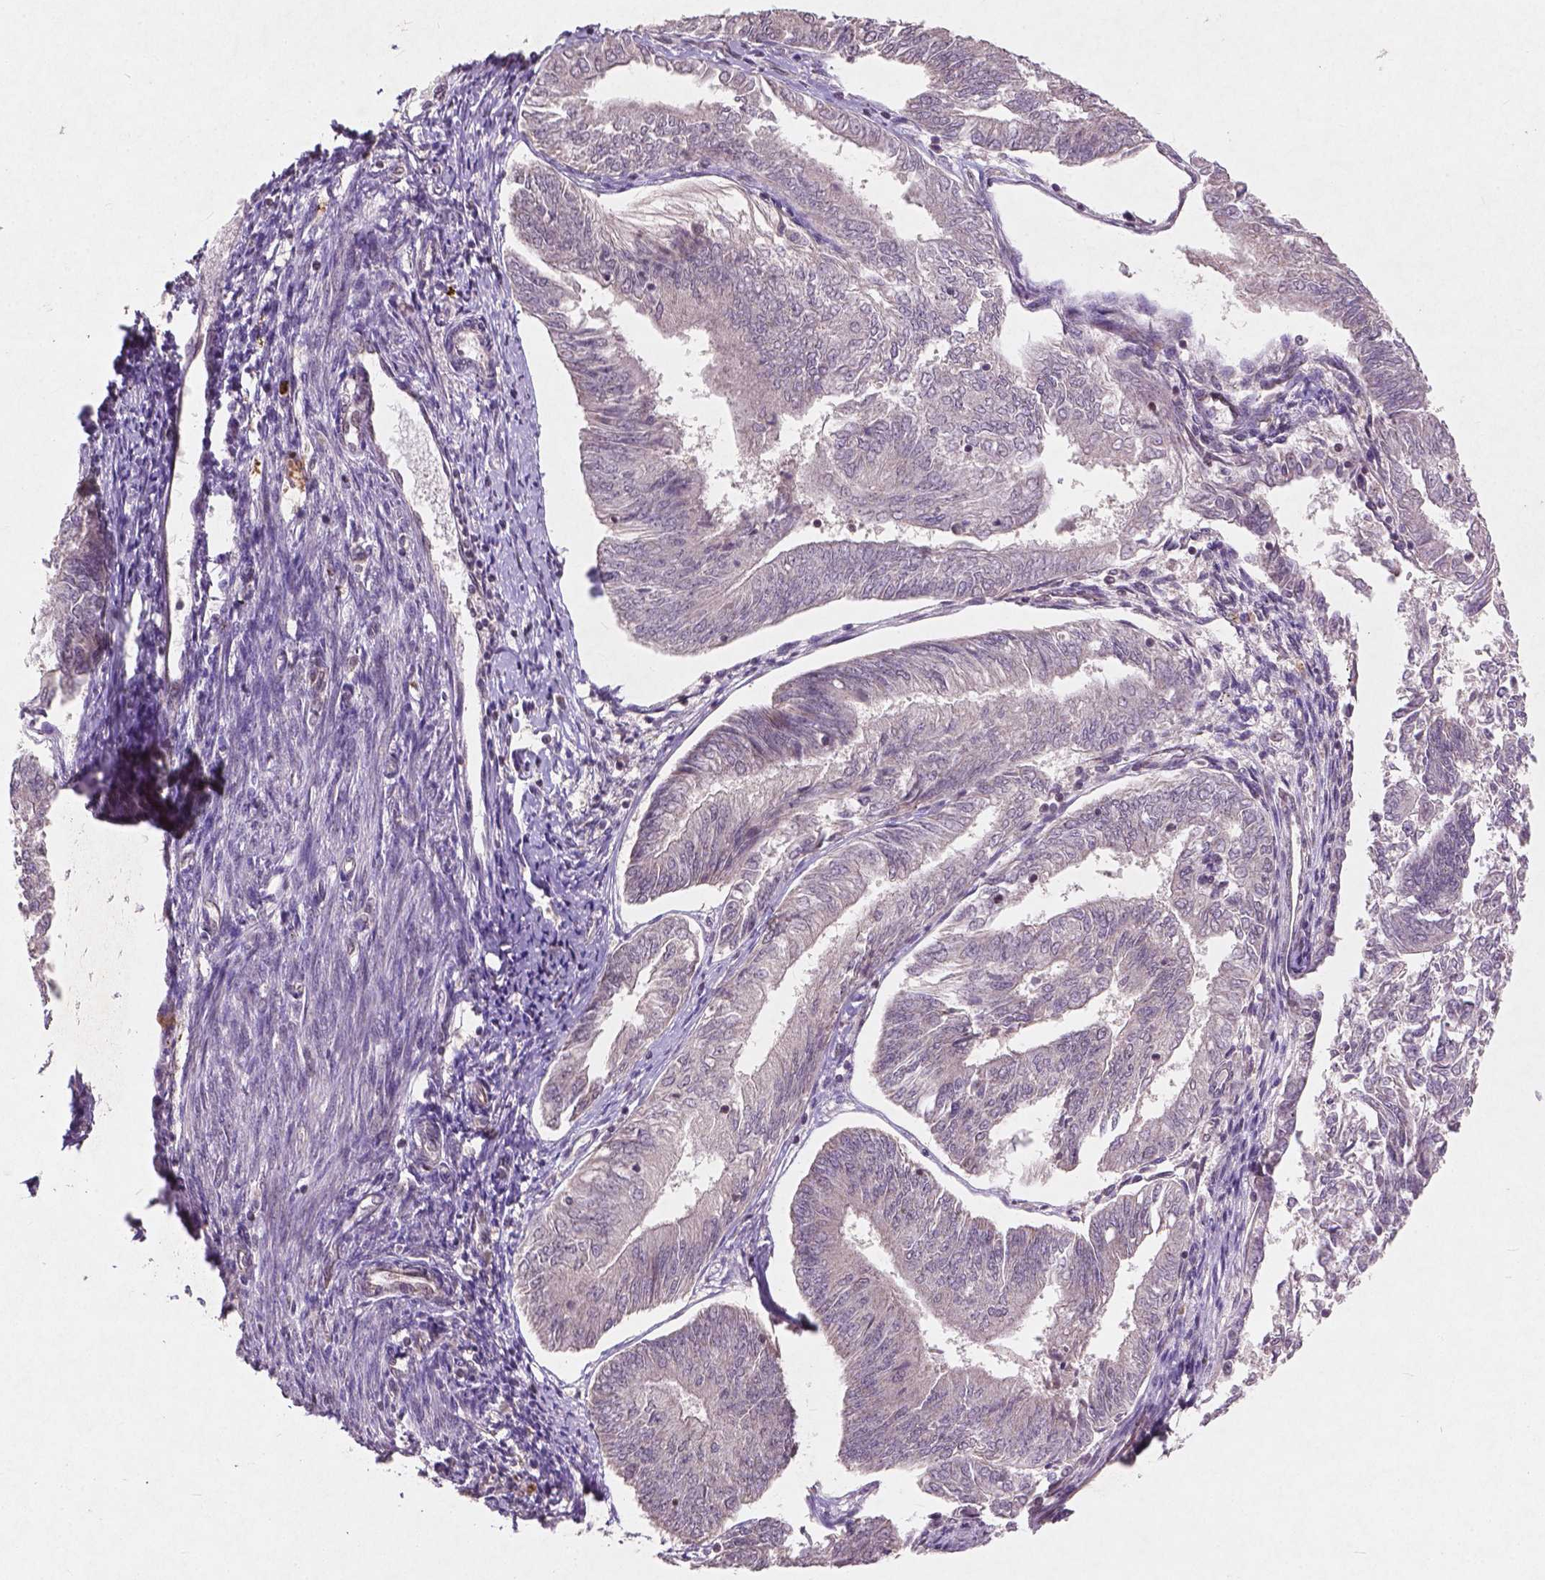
{"staining": {"intensity": "negative", "quantity": "none", "location": "none"}, "tissue": "endometrial cancer", "cell_type": "Tumor cells", "image_type": "cancer", "snomed": [{"axis": "morphology", "description": "Adenocarcinoma, NOS"}, {"axis": "topography", "description": "Endometrium"}], "caption": "Immunohistochemistry (IHC) histopathology image of human endometrial cancer stained for a protein (brown), which reveals no positivity in tumor cells.", "gene": "SMAD2", "patient": {"sex": "female", "age": 58}}